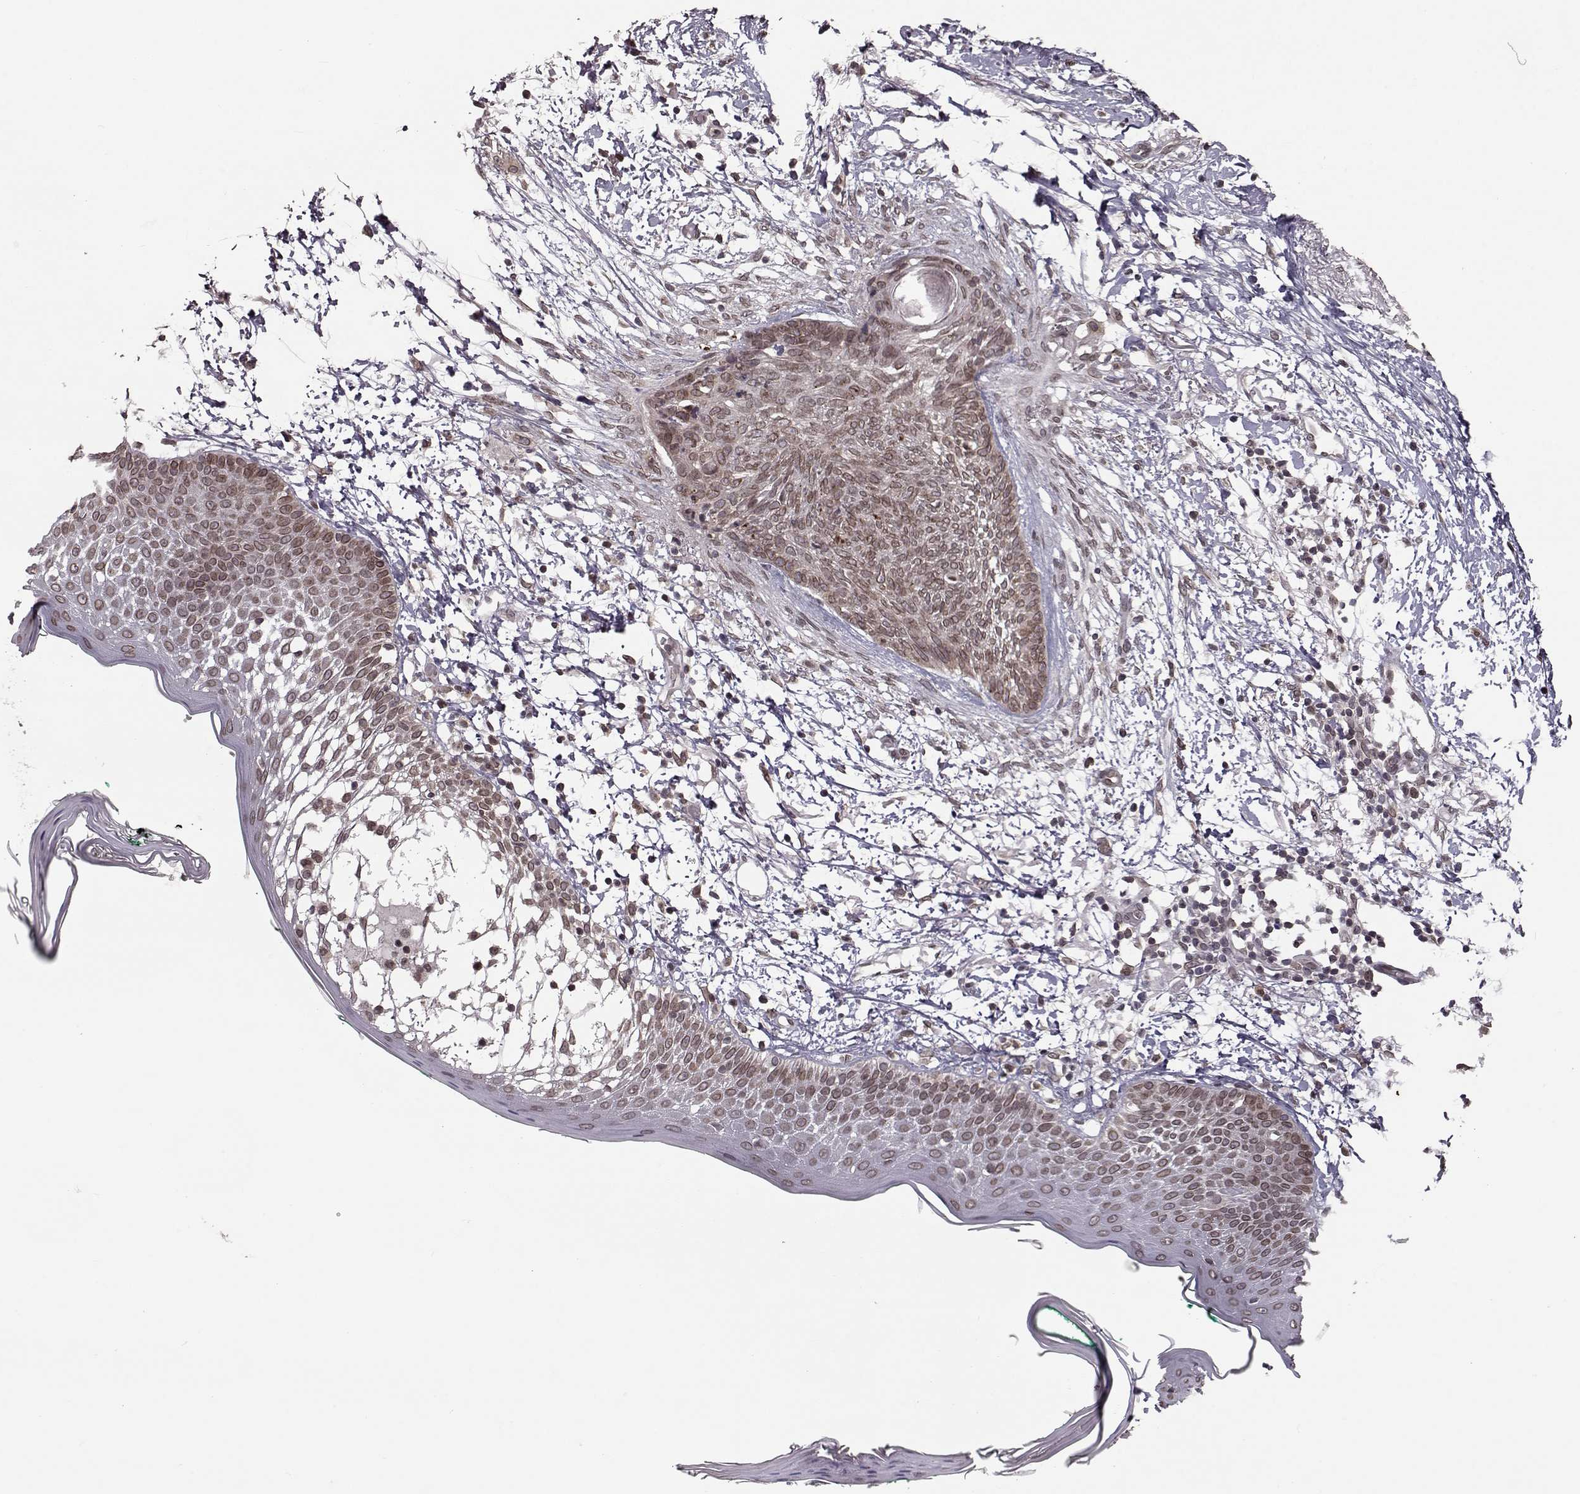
{"staining": {"intensity": "weak", "quantity": ">75%", "location": "cytoplasmic/membranous,nuclear"}, "tissue": "skin cancer", "cell_type": "Tumor cells", "image_type": "cancer", "snomed": [{"axis": "morphology", "description": "Normal tissue, NOS"}, {"axis": "morphology", "description": "Basal cell carcinoma"}, {"axis": "topography", "description": "Skin"}], "caption": "Weak cytoplasmic/membranous and nuclear expression is identified in about >75% of tumor cells in skin cancer (basal cell carcinoma).", "gene": "NUP37", "patient": {"sex": "male", "age": 84}}